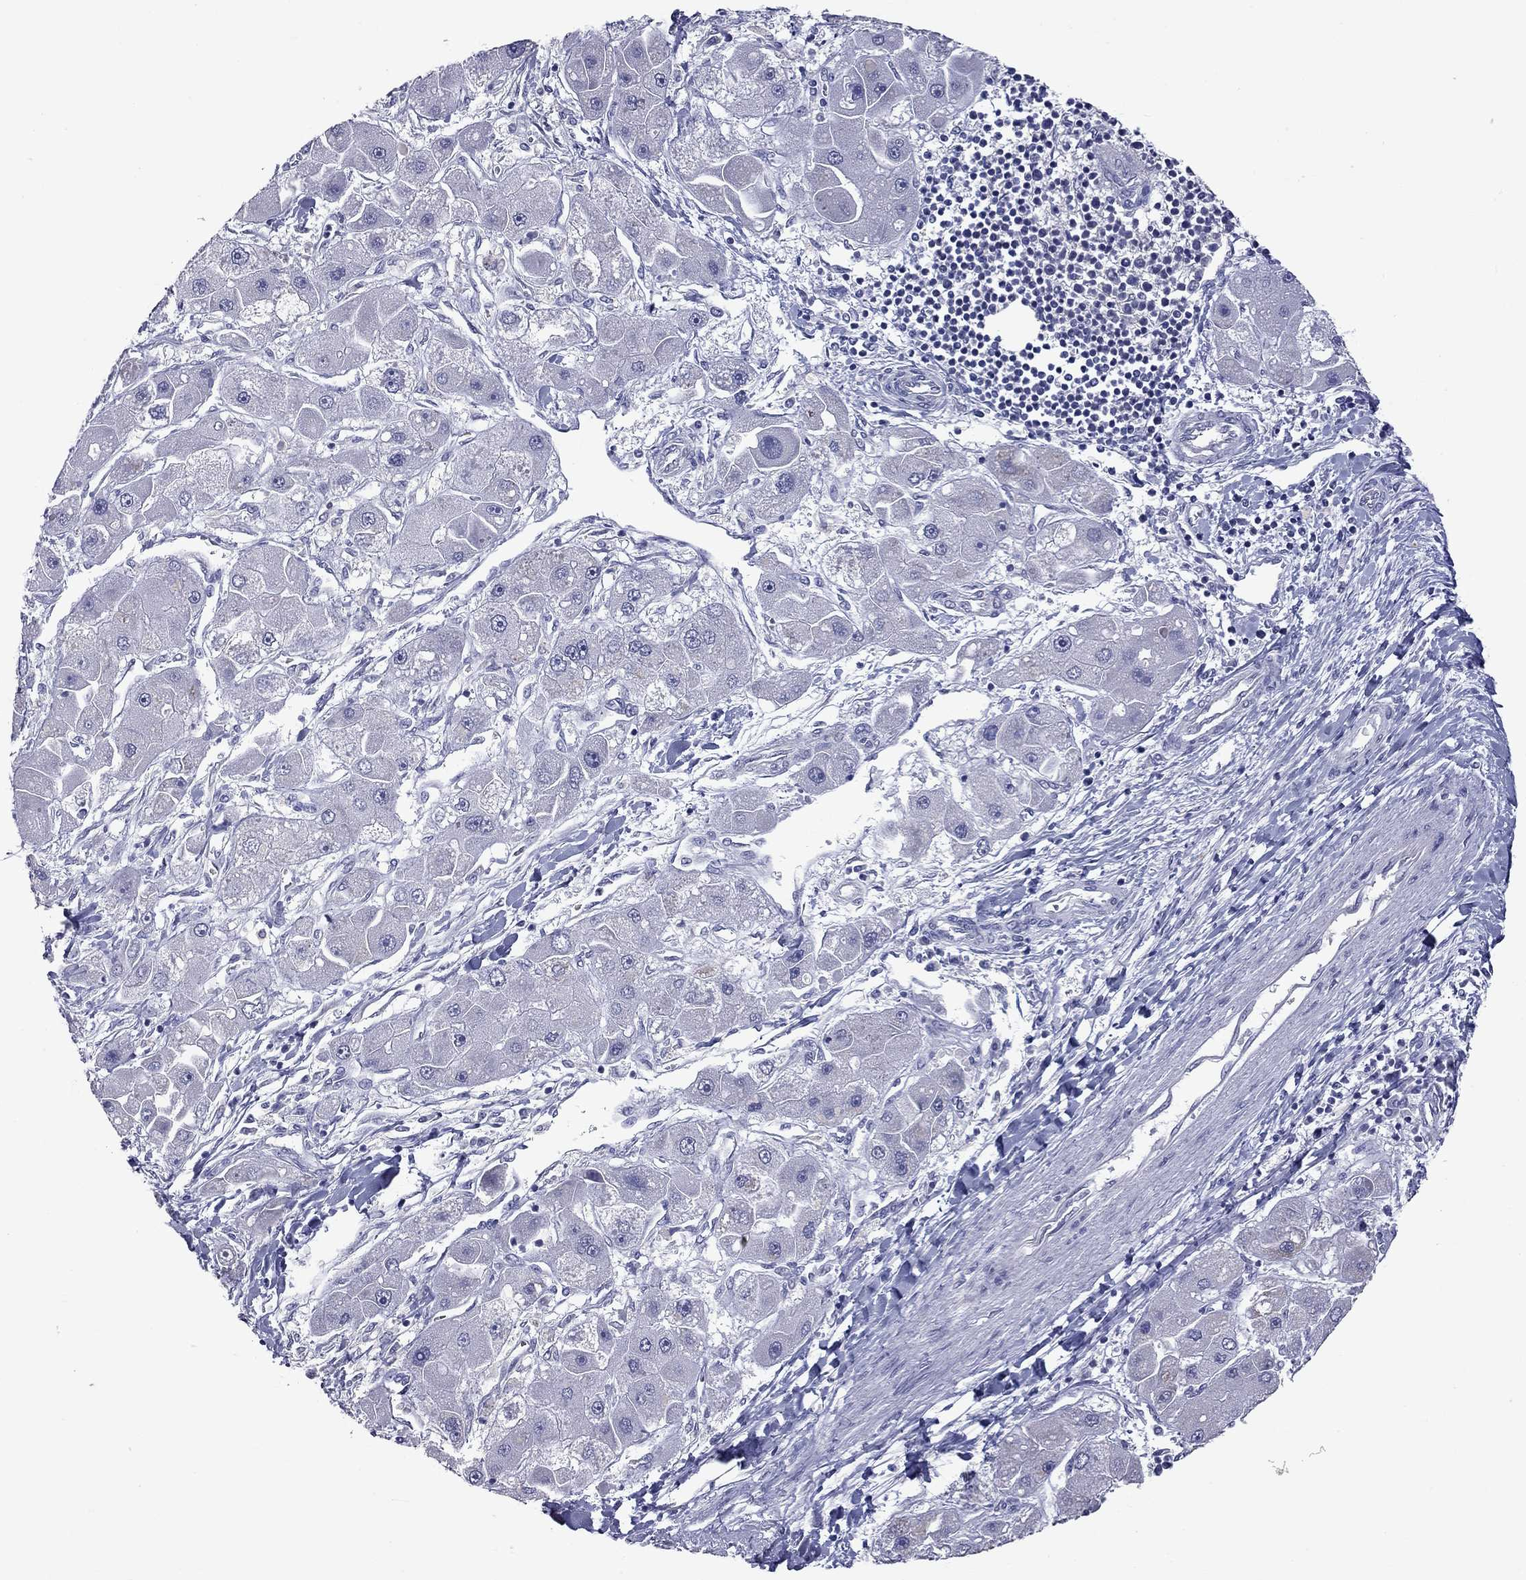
{"staining": {"intensity": "negative", "quantity": "none", "location": "none"}, "tissue": "liver cancer", "cell_type": "Tumor cells", "image_type": "cancer", "snomed": [{"axis": "morphology", "description": "Carcinoma, Hepatocellular, NOS"}, {"axis": "topography", "description": "Liver"}], "caption": "Immunohistochemical staining of liver cancer (hepatocellular carcinoma) shows no significant expression in tumor cells.", "gene": "SHOC2", "patient": {"sex": "male", "age": 24}}